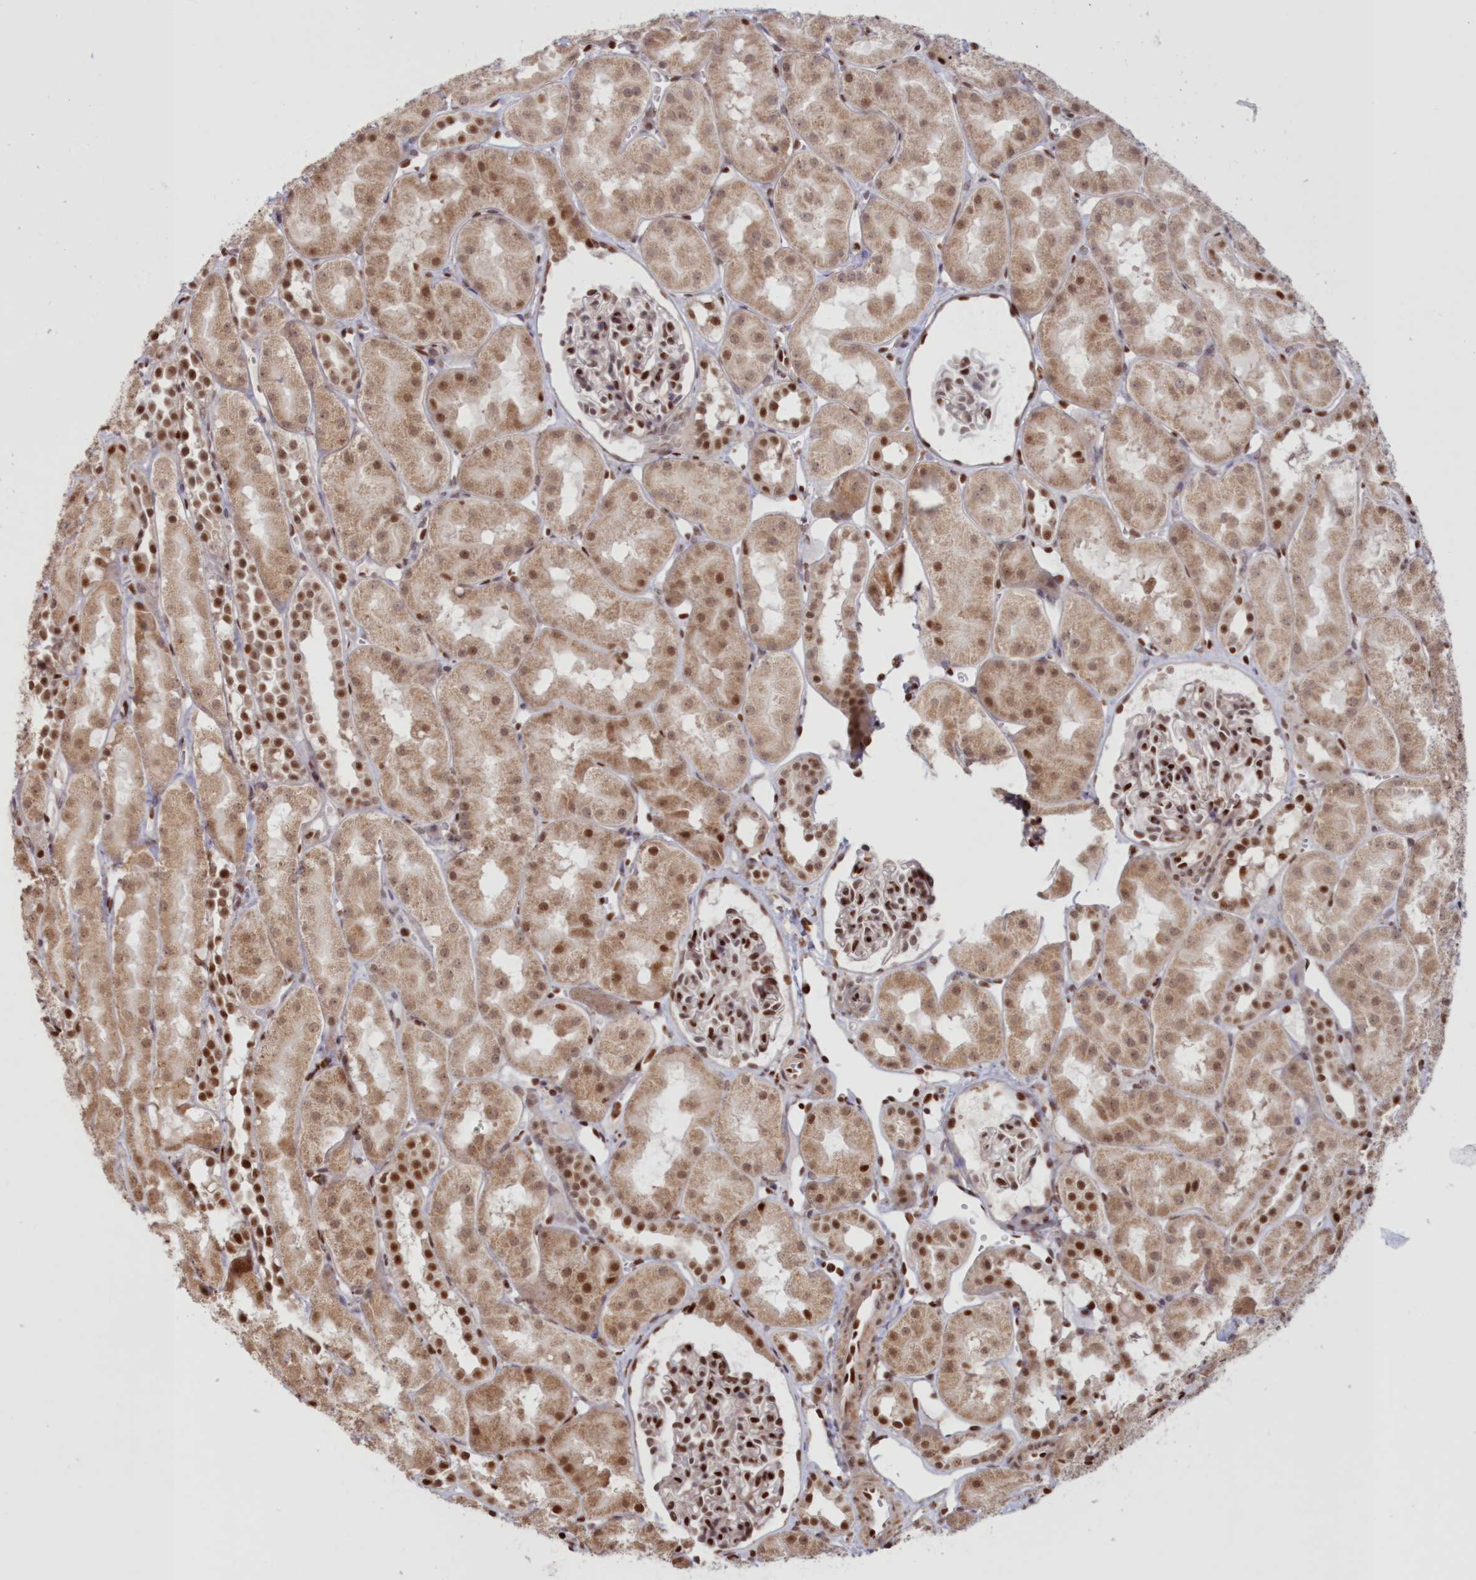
{"staining": {"intensity": "strong", "quantity": ">75%", "location": "nuclear"}, "tissue": "kidney", "cell_type": "Cells in glomeruli", "image_type": "normal", "snomed": [{"axis": "morphology", "description": "Normal tissue, NOS"}, {"axis": "topography", "description": "Kidney"}, {"axis": "topography", "description": "Urinary bladder"}], "caption": "Human kidney stained with a protein marker demonstrates strong staining in cells in glomeruli.", "gene": "POLR2B", "patient": {"sex": "male", "age": 16}}